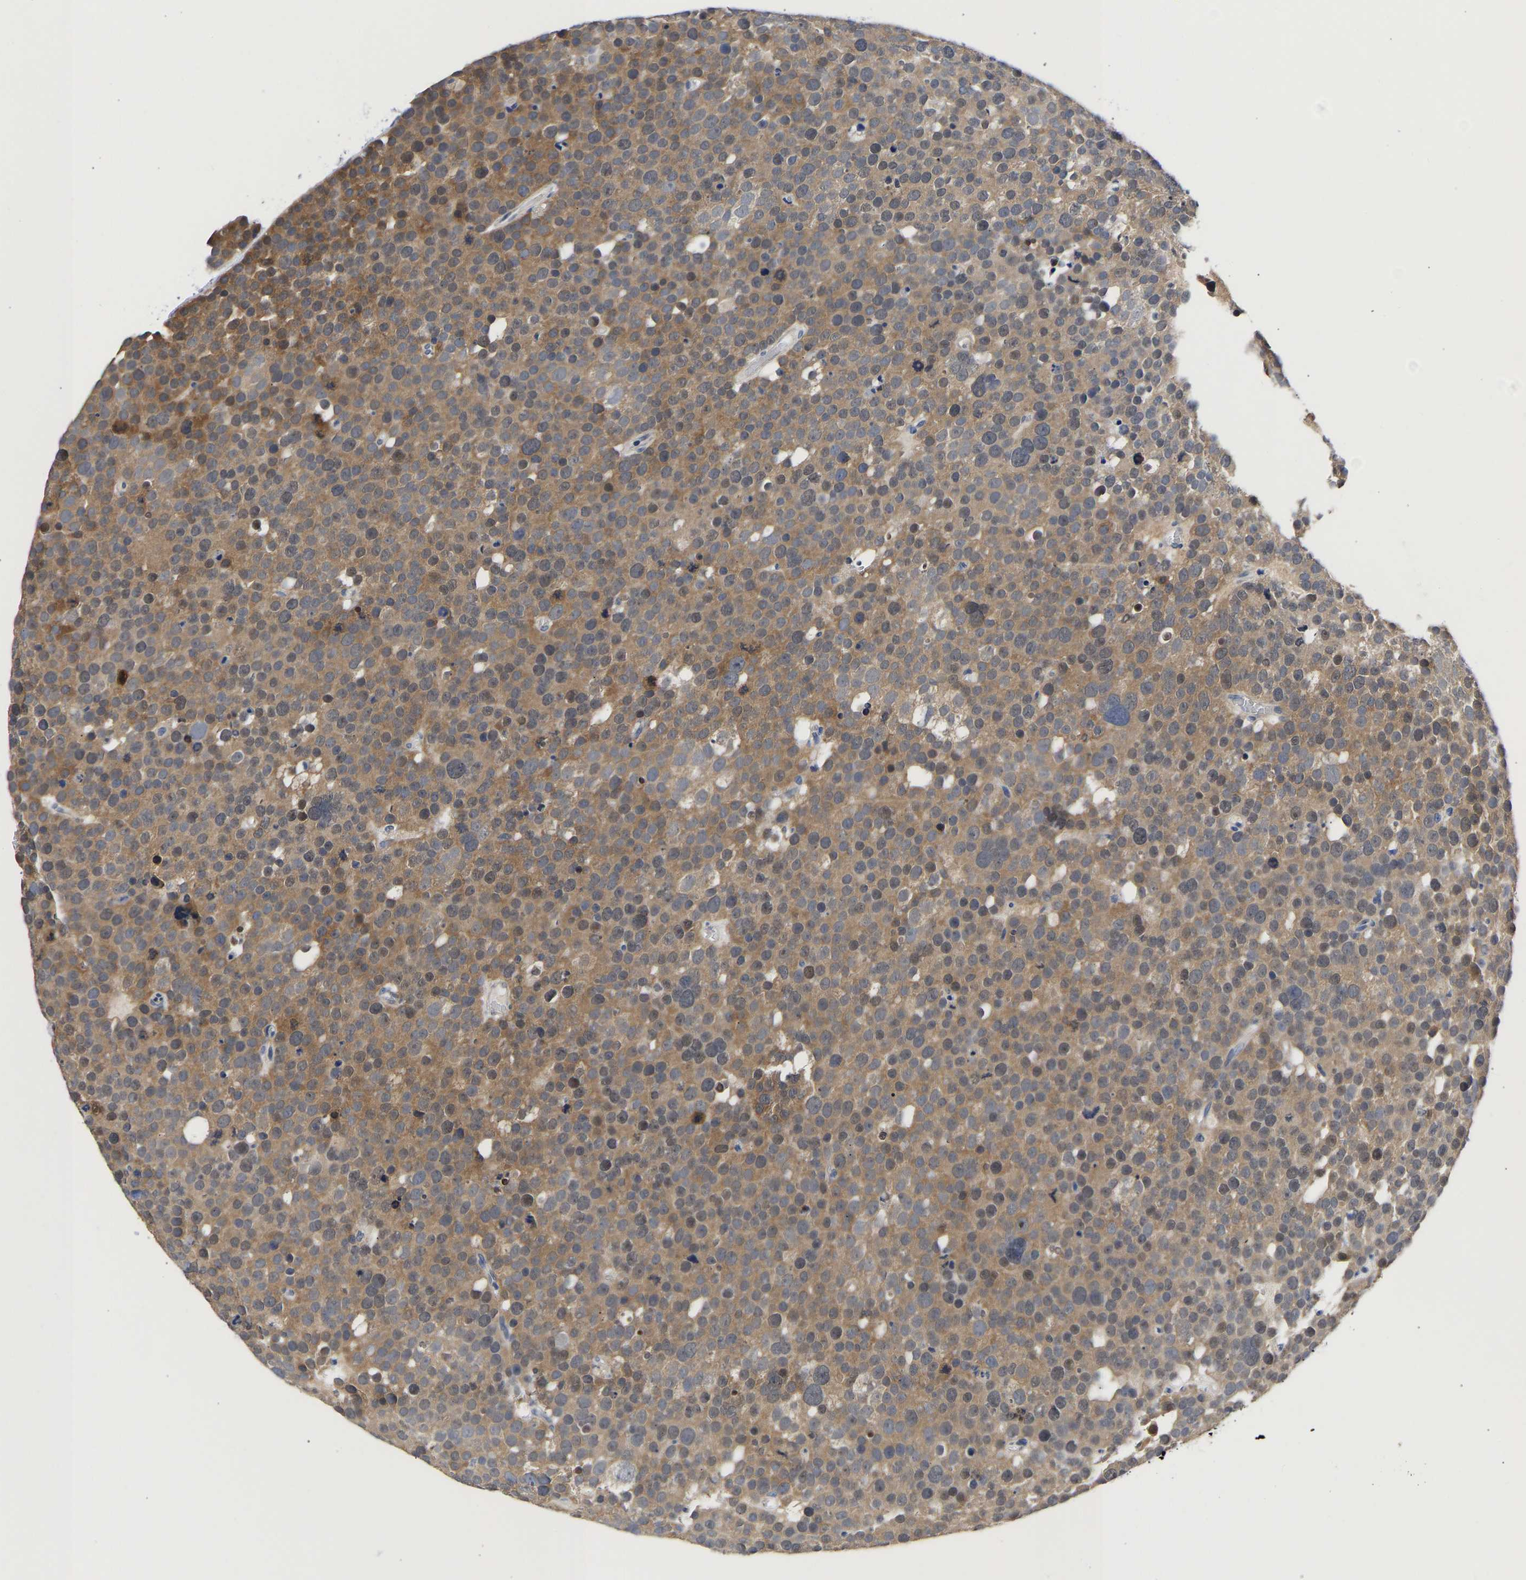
{"staining": {"intensity": "moderate", "quantity": "25%-75%", "location": "cytoplasmic/membranous"}, "tissue": "testis cancer", "cell_type": "Tumor cells", "image_type": "cancer", "snomed": [{"axis": "morphology", "description": "Seminoma, NOS"}, {"axis": "topography", "description": "Testis"}], "caption": "Human testis cancer stained with a protein marker demonstrates moderate staining in tumor cells.", "gene": "CCDC6", "patient": {"sex": "male", "age": 71}}